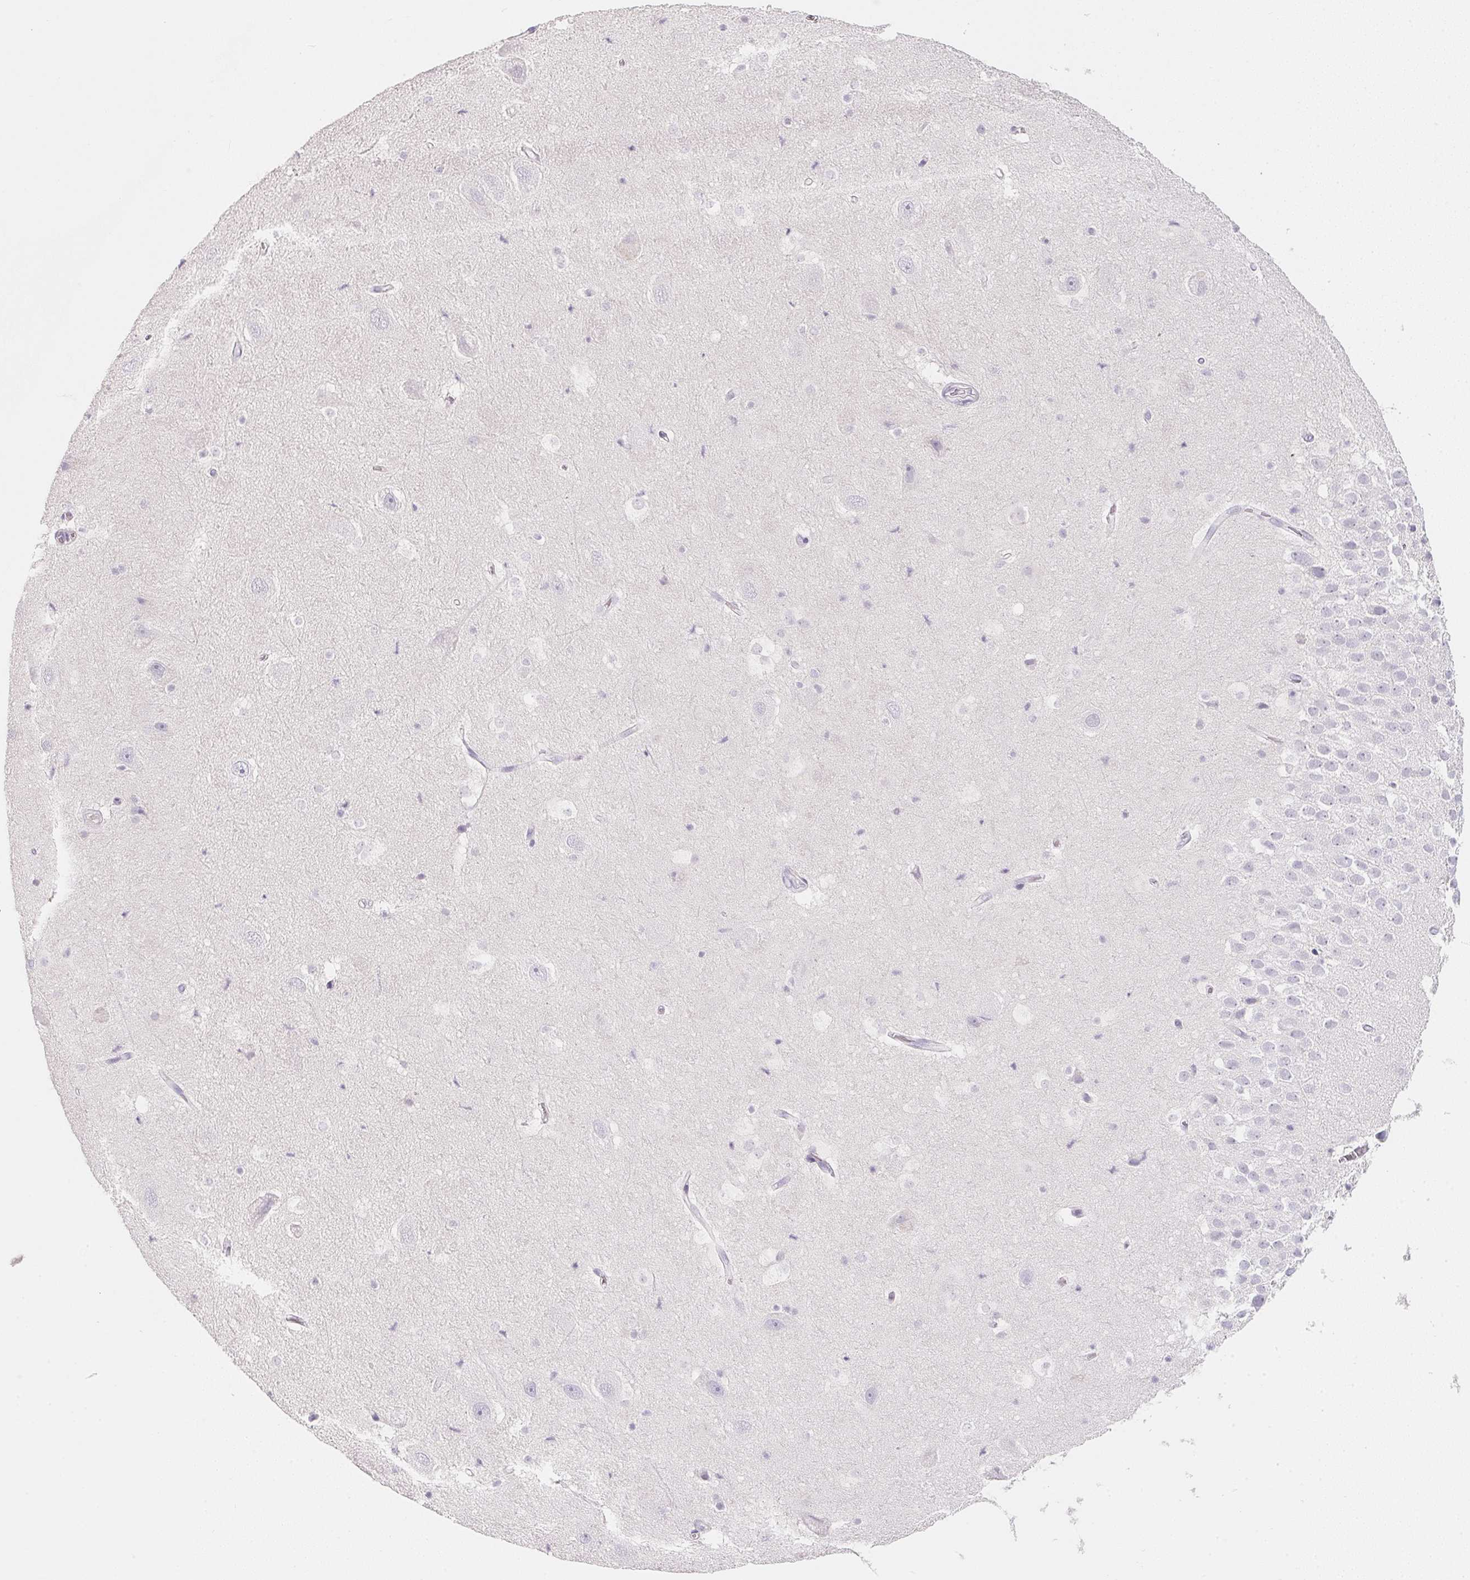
{"staining": {"intensity": "negative", "quantity": "none", "location": "none"}, "tissue": "hippocampus", "cell_type": "Glial cells", "image_type": "normal", "snomed": [{"axis": "morphology", "description": "Normal tissue, NOS"}, {"axis": "topography", "description": "Hippocampus"}], "caption": "Immunohistochemistry (IHC) of benign human hippocampus displays no staining in glial cells.", "gene": "ACP3", "patient": {"sex": "male", "age": 26}}